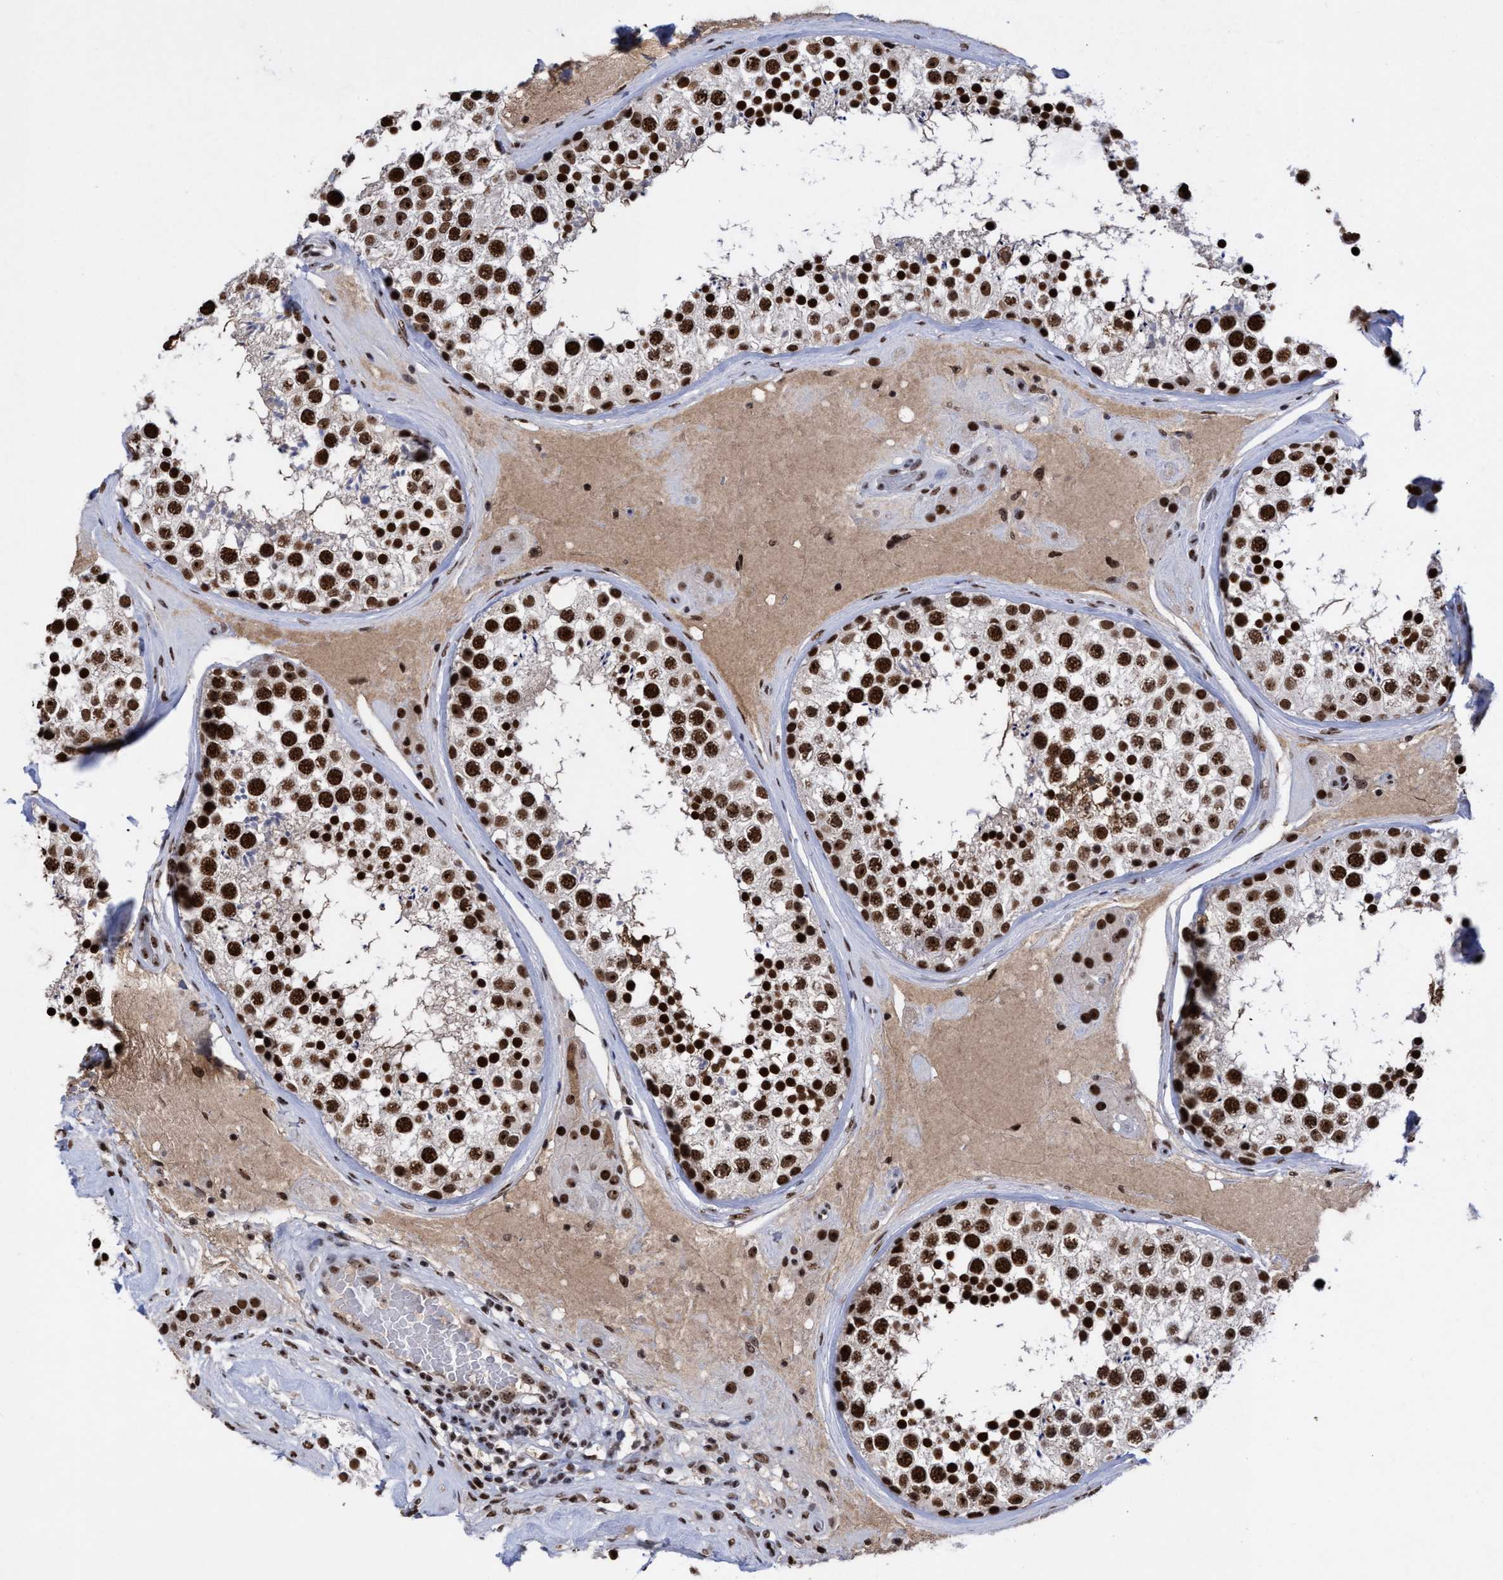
{"staining": {"intensity": "strong", "quantity": ">75%", "location": "nuclear"}, "tissue": "testis", "cell_type": "Cells in seminiferous ducts", "image_type": "normal", "snomed": [{"axis": "morphology", "description": "Normal tissue, NOS"}, {"axis": "topography", "description": "Testis"}], "caption": "Testis stained with a brown dye displays strong nuclear positive positivity in approximately >75% of cells in seminiferous ducts.", "gene": "EFCAB10", "patient": {"sex": "male", "age": 46}}